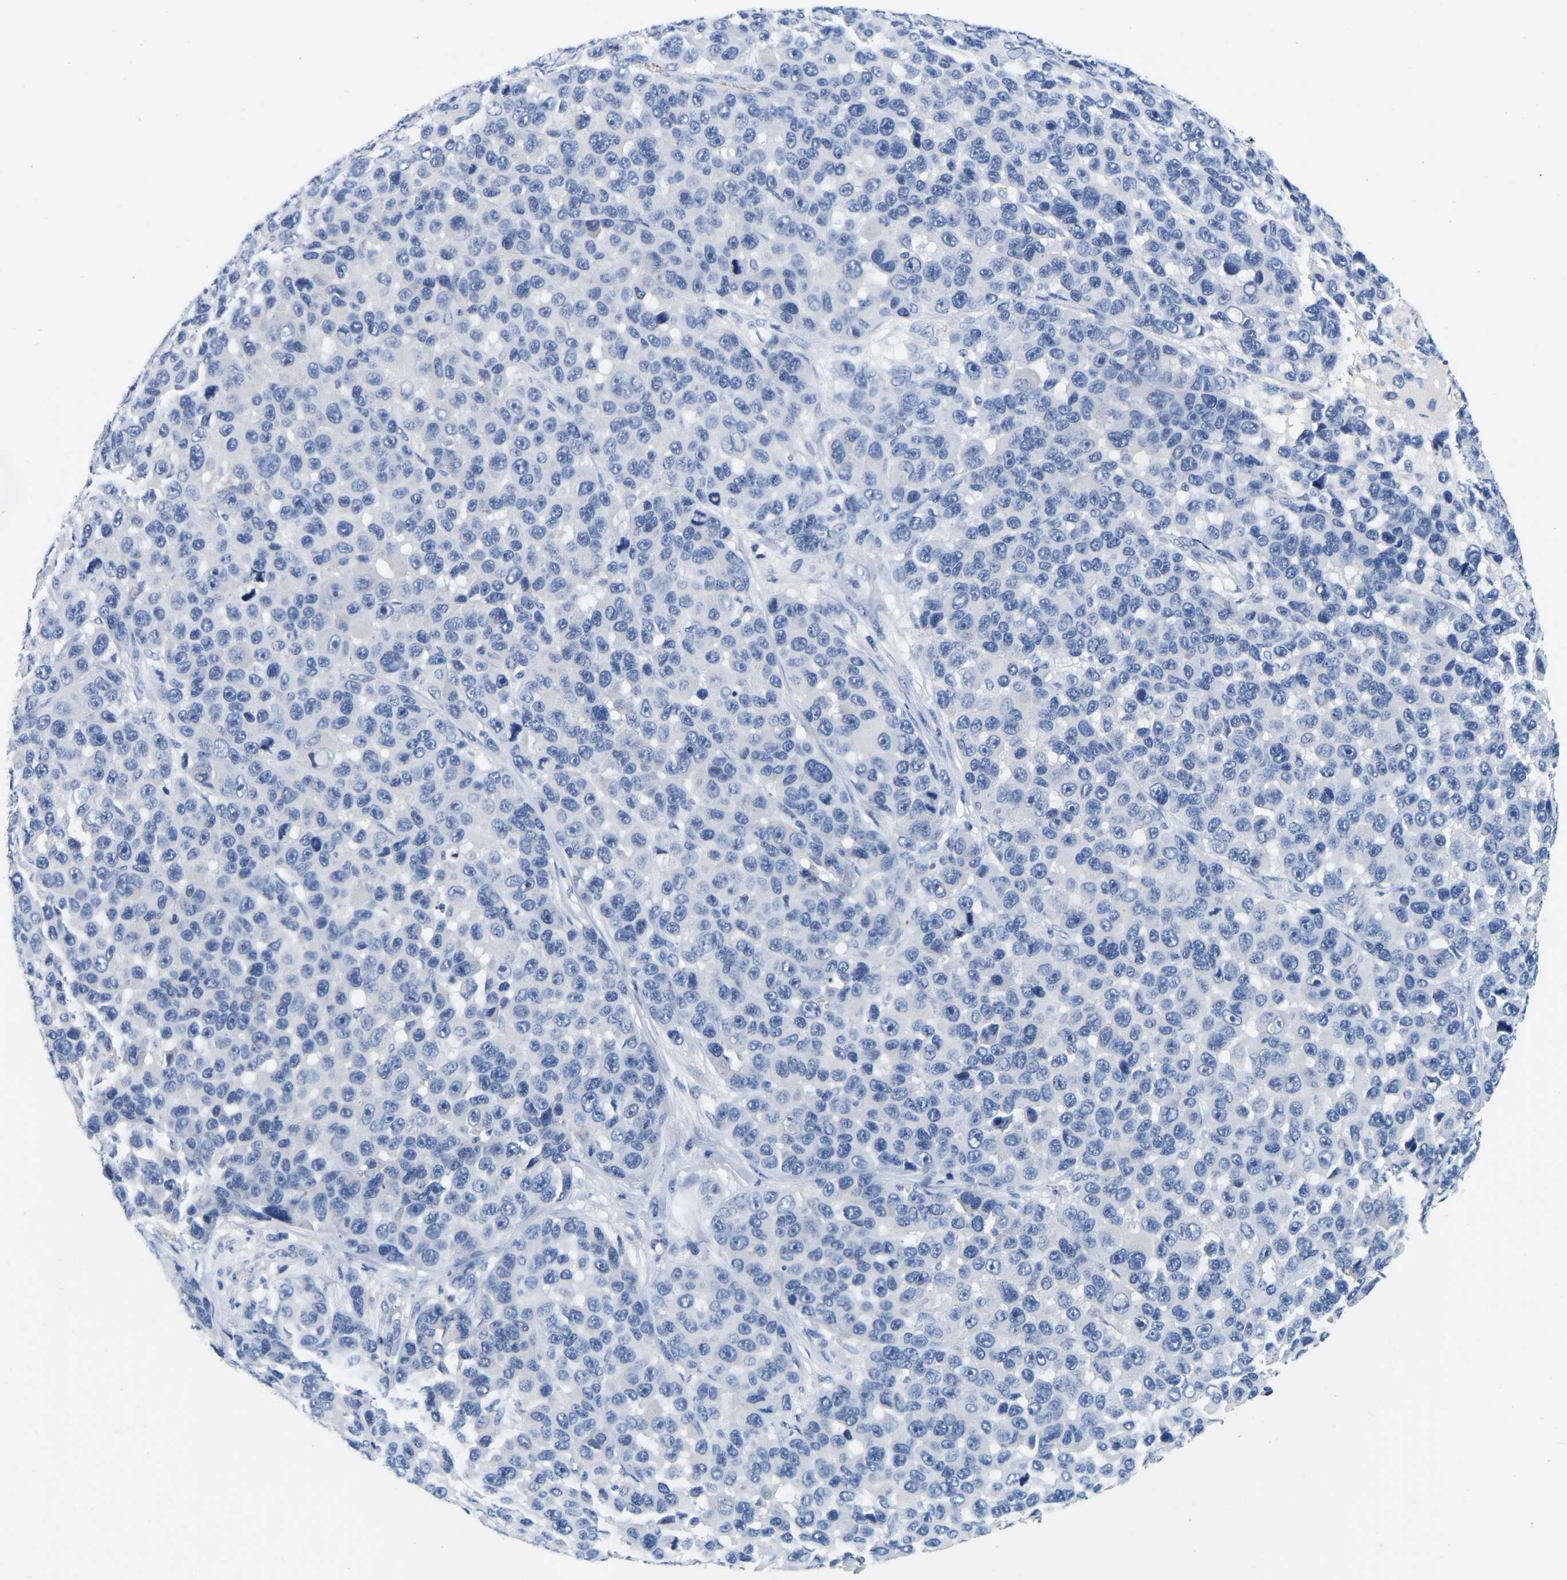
{"staining": {"intensity": "negative", "quantity": "none", "location": "none"}, "tissue": "melanoma", "cell_type": "Tumor cells", "image_type": "cancer", "snomed": [{"axis": "morphology", "description": "Malignant melanoma, NOS"}, {"axis": "topography", "description": "Skin"}], "caption": "DAB immunohistochemical staining of melanoma displays no significant staining in tumor cells.", "gene": "RAB27B", "patient": {"sex": "male", "age": 53}}